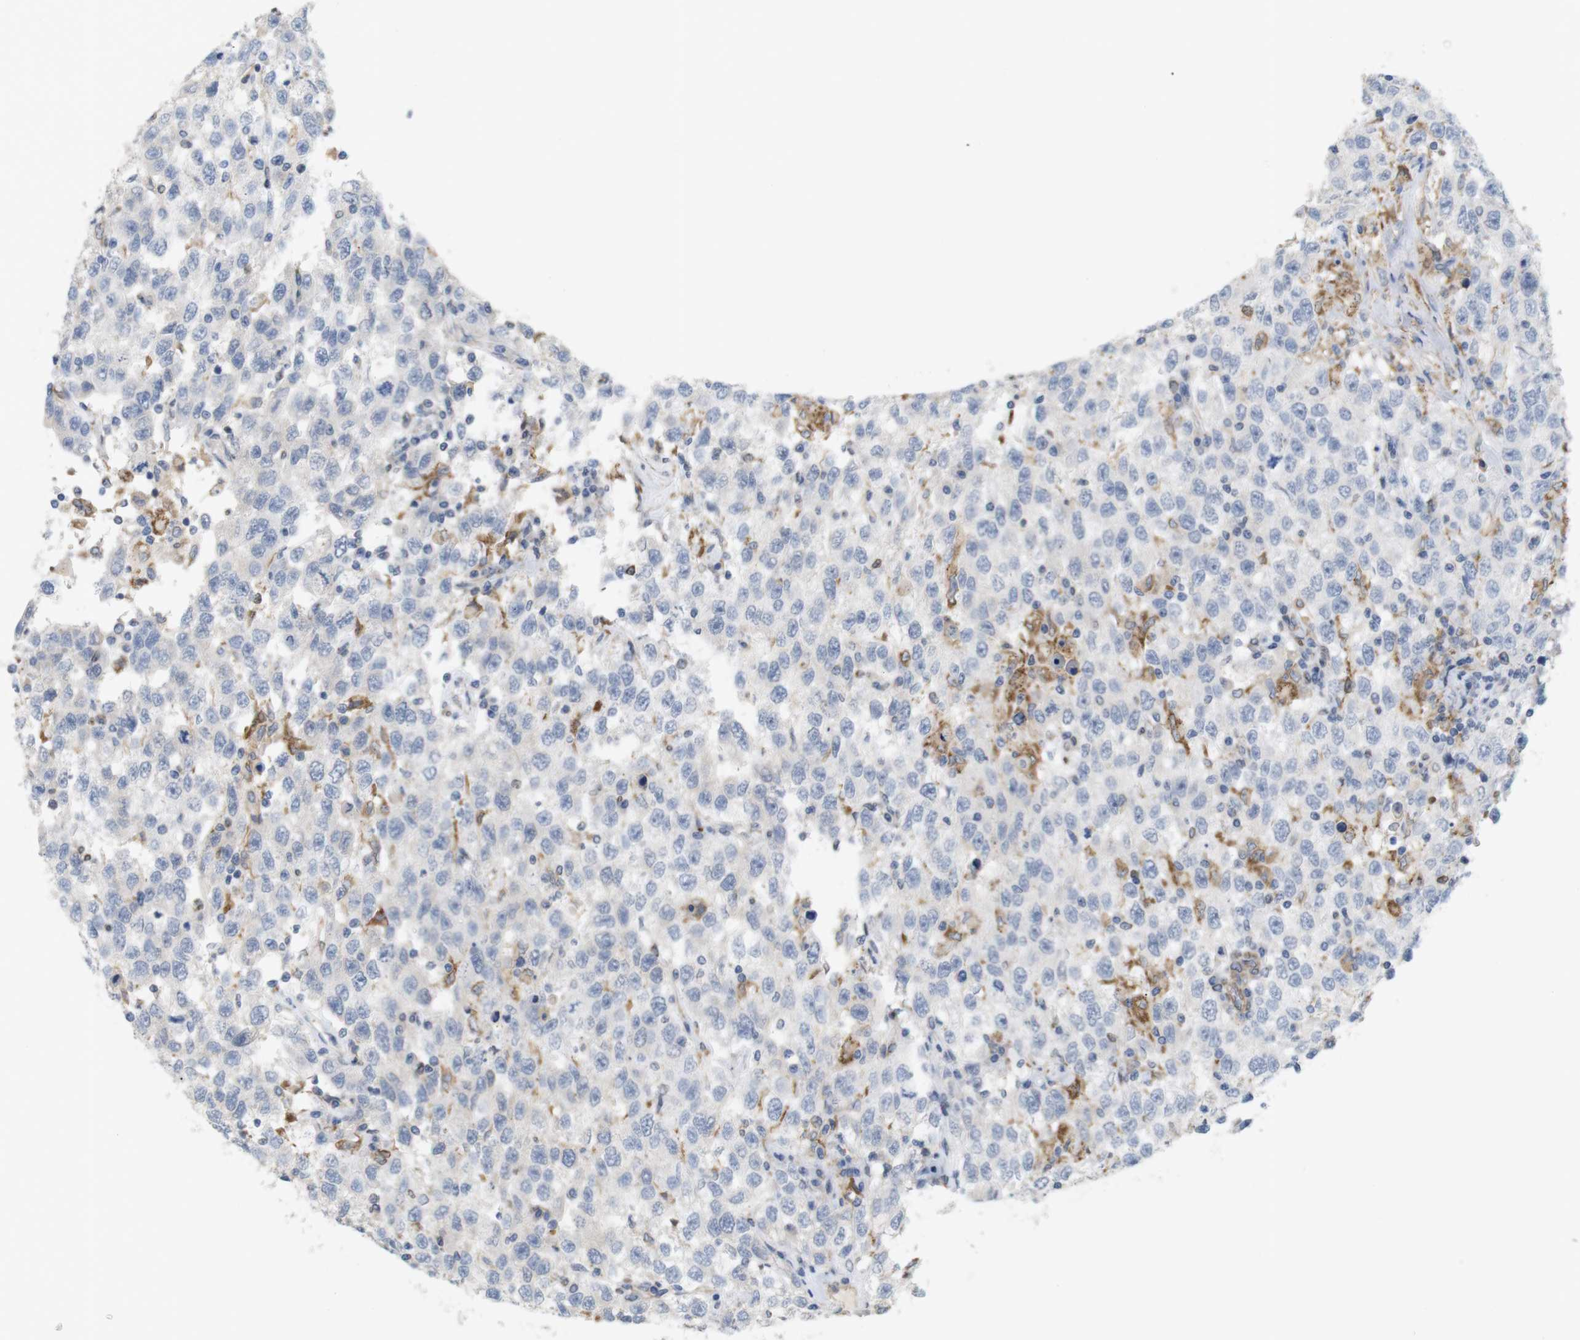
{"staining": {"intensity": "negative", "quantity": "none", "location": "none"}, "tissue": "testis cancer", "cell_type": "Tumor cells", "image_type": "cancer", "snomed": [{"axis": "morphology", "description": "Seminoma, NOS"}, {"axis": "topography", "description": "Testis"}], "caption": "The image demonstrates no significant expression in tumor cells of testis seminoma. Brightfield microscopy of immunohistochemistry (IHC) stained with DAB (brown) and hematoxylin (blue), captured at high magnification.", "gene": "ITPR1", "patient": {"sex": "male", "age": 41}}